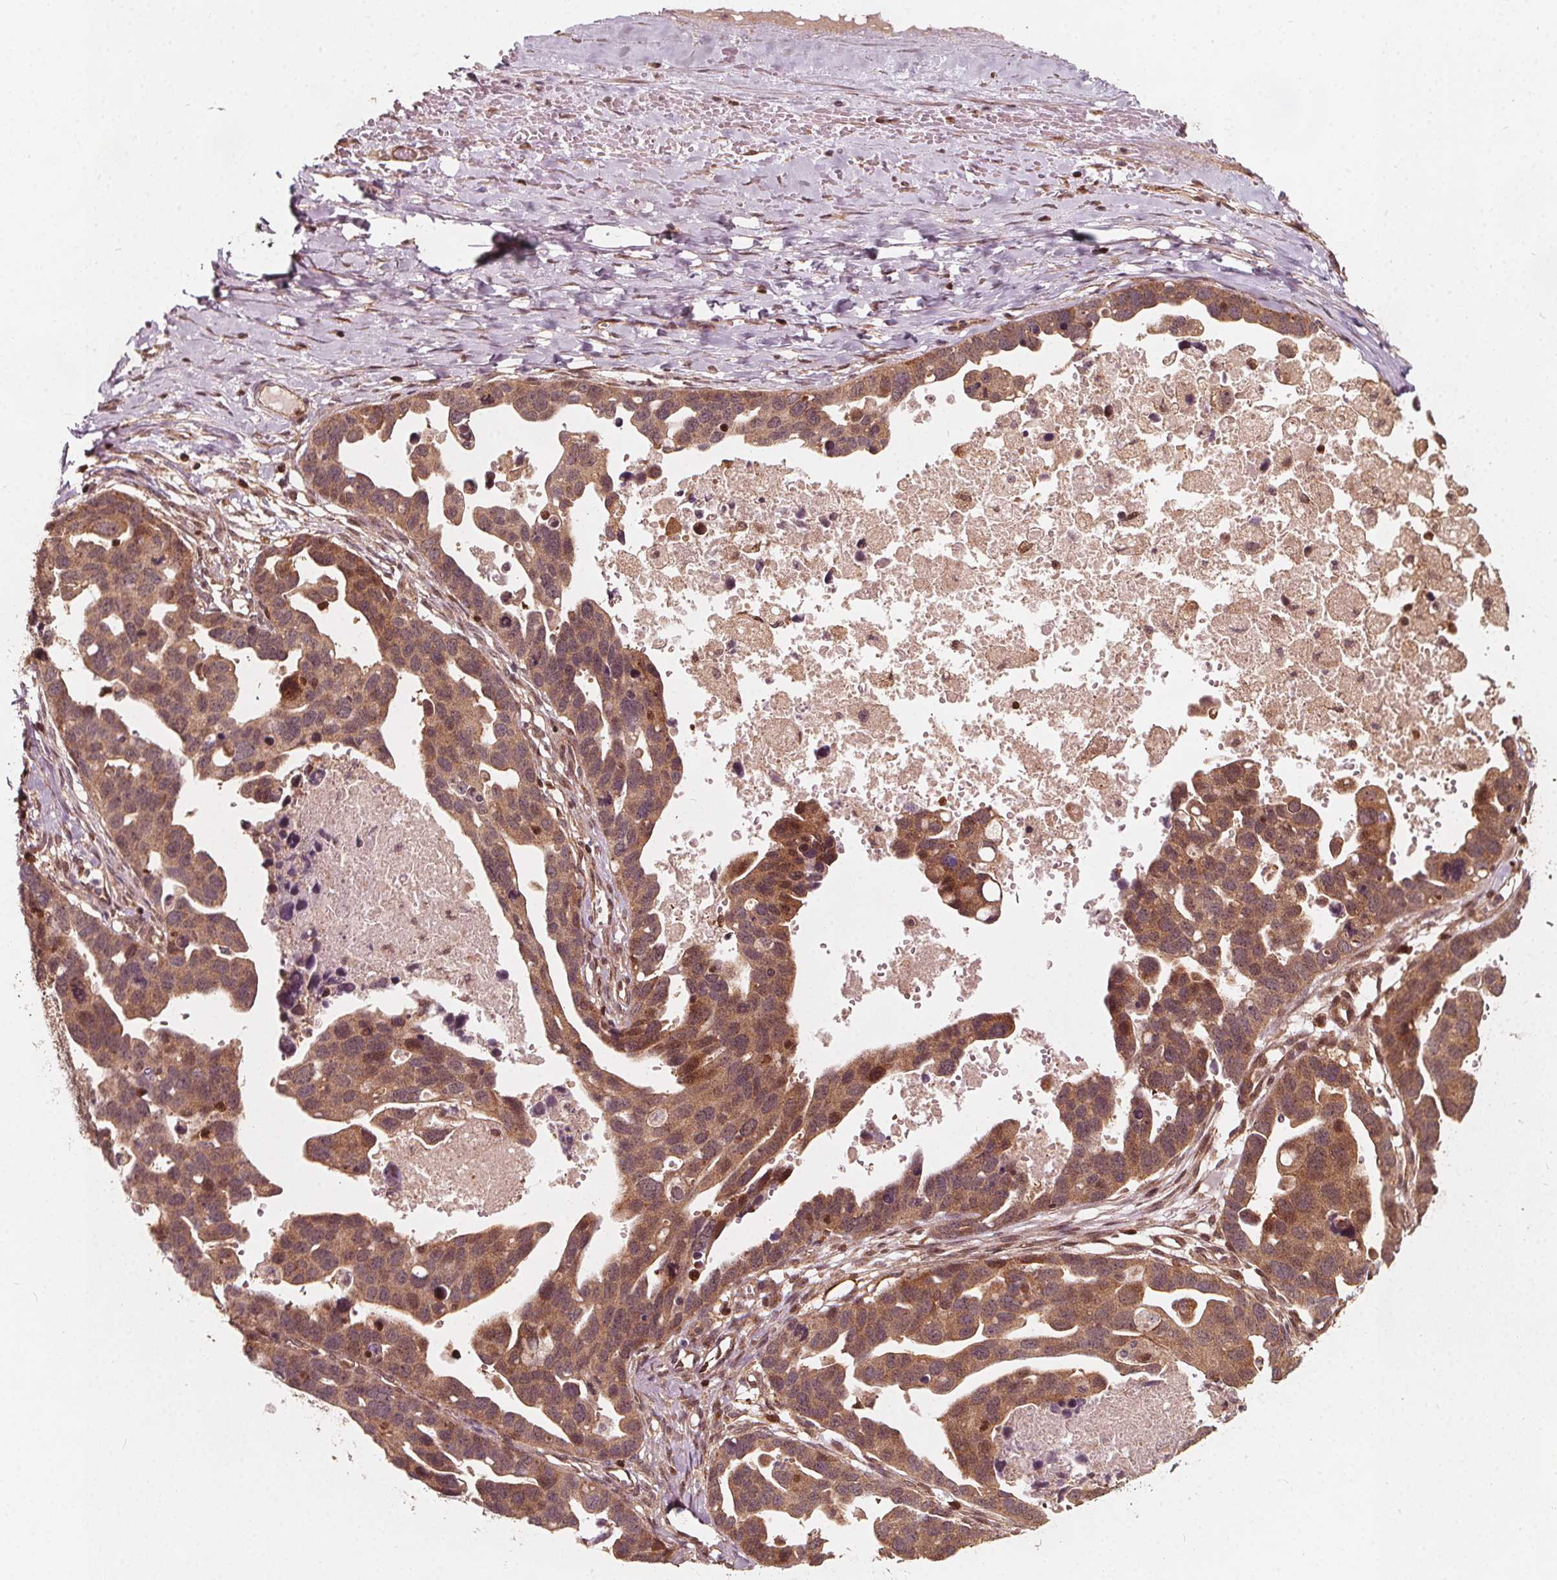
{"staining": {"intensity": "moderate", "quantity": ">75%", "location": "cytoplasmic/membranous"}, "tissue": "ovarian cancer", "cell_type": "Tumor cells", "image_type": "cancer", "snomed": [{"axis": "morphology", "description": "Cystadenocarcinoma, serous, NOS"}, {"axis": "topography", "description": "Ovary"}], "caption": "Moderate cytoplasmic/membranous positivity is appreciated in approximately >75% of tumor cells in serous cystadenocarcinoma (ovarian).", "gene": "AIP", "patient": {"sex": "female", "age": 54}}